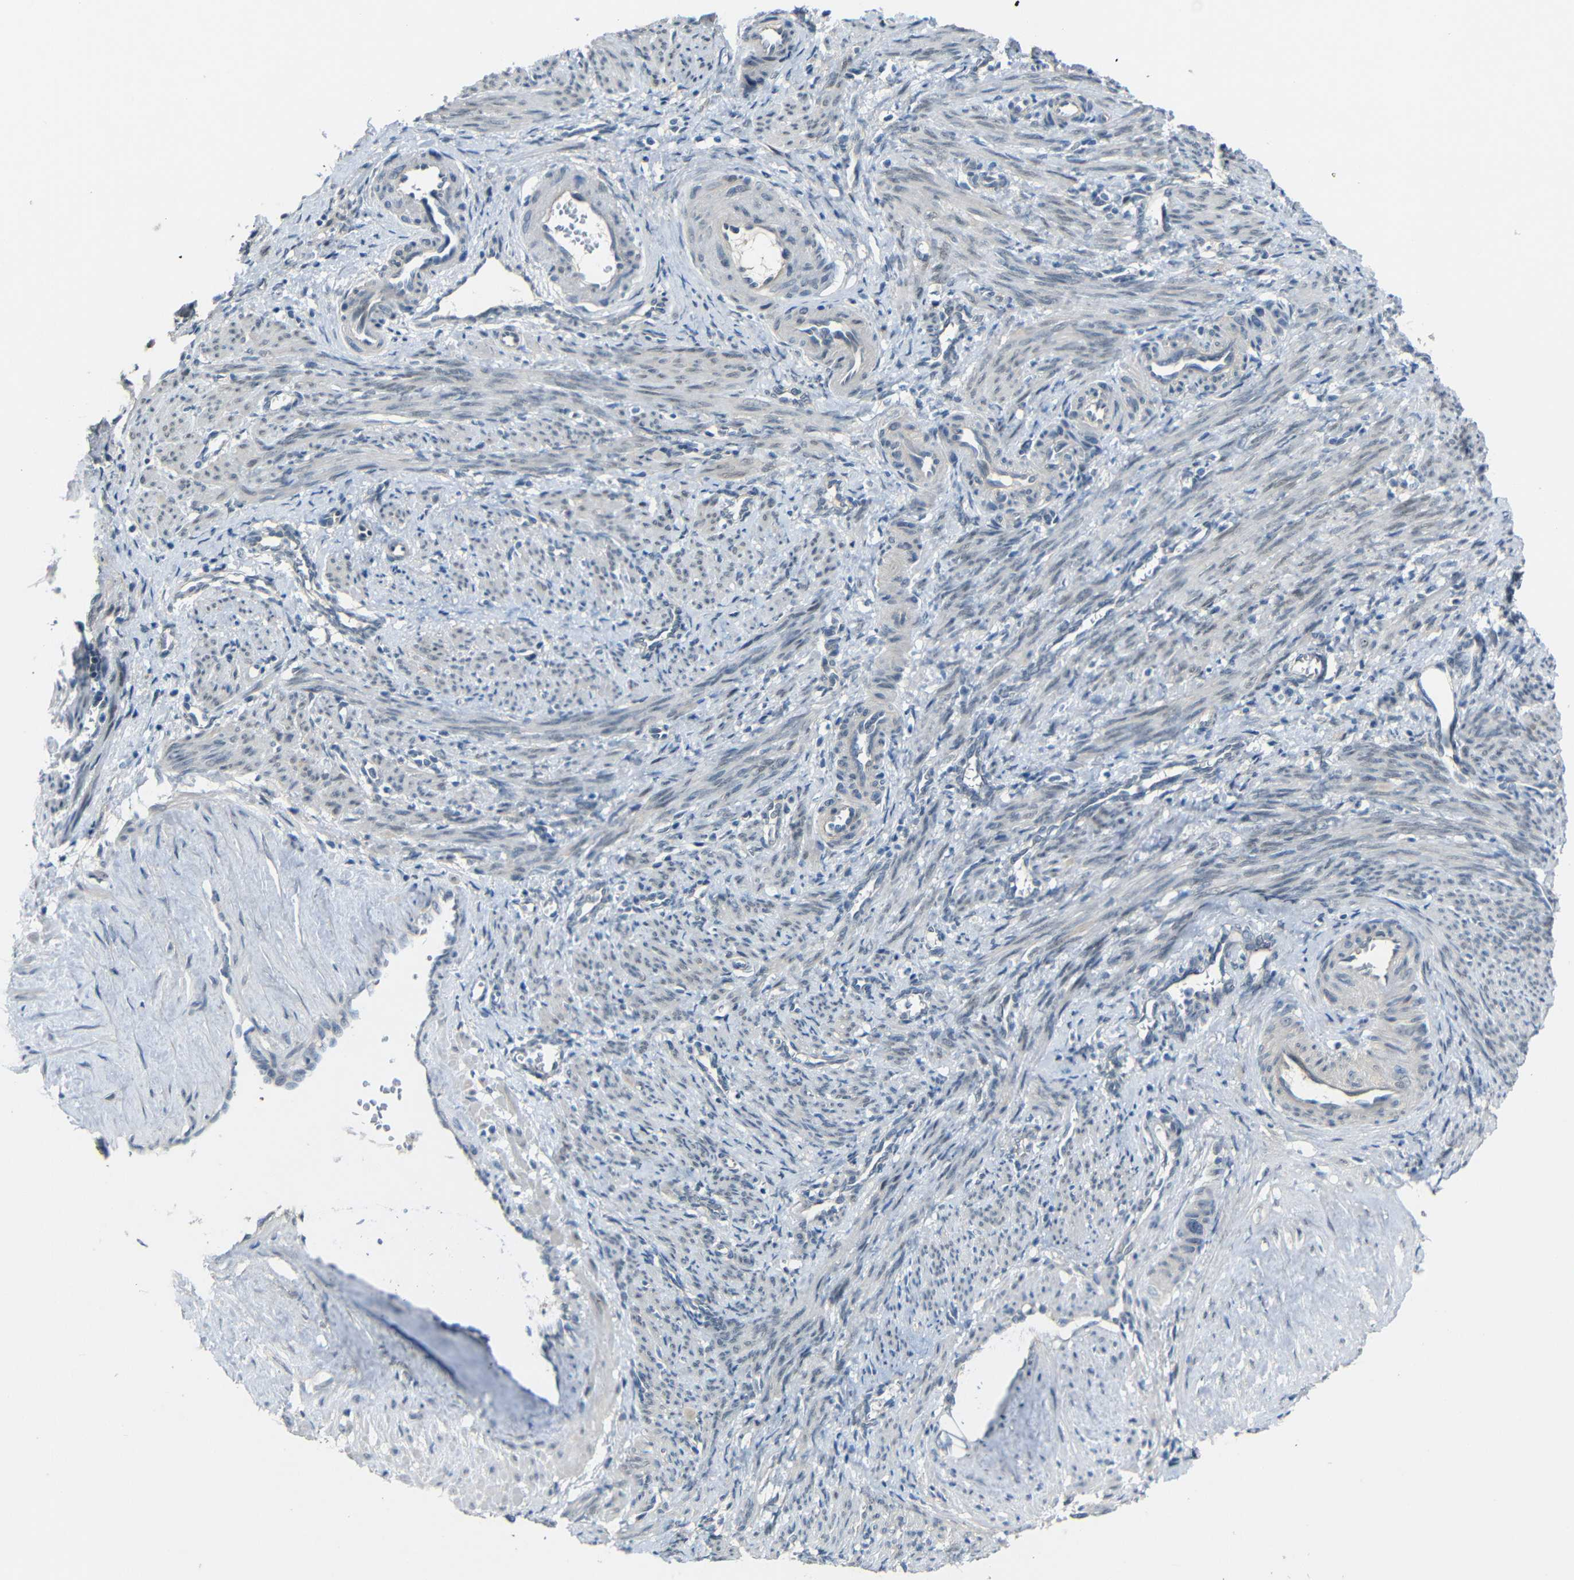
{"staining": {"intensity": "weak", "quantity": "<25%", "location": "nuclear"}, "tissue": "smooth muscle", "cell_type": "Smooth muscle cells", "image_type": "normal", "snomed": [{"axis": "morphology", "description": "Normal tissue, NOS"}, {"axis": "topography", "description": "Endometrium"}], "caption": "This is a photomicrograph of immunohistochemistry (IHC) staining of unremarkable smooth muscle, which shows no staining in smooth muscle cells.", "gene": "GPR158", "patient": {"sex": "female", "age": 33}}